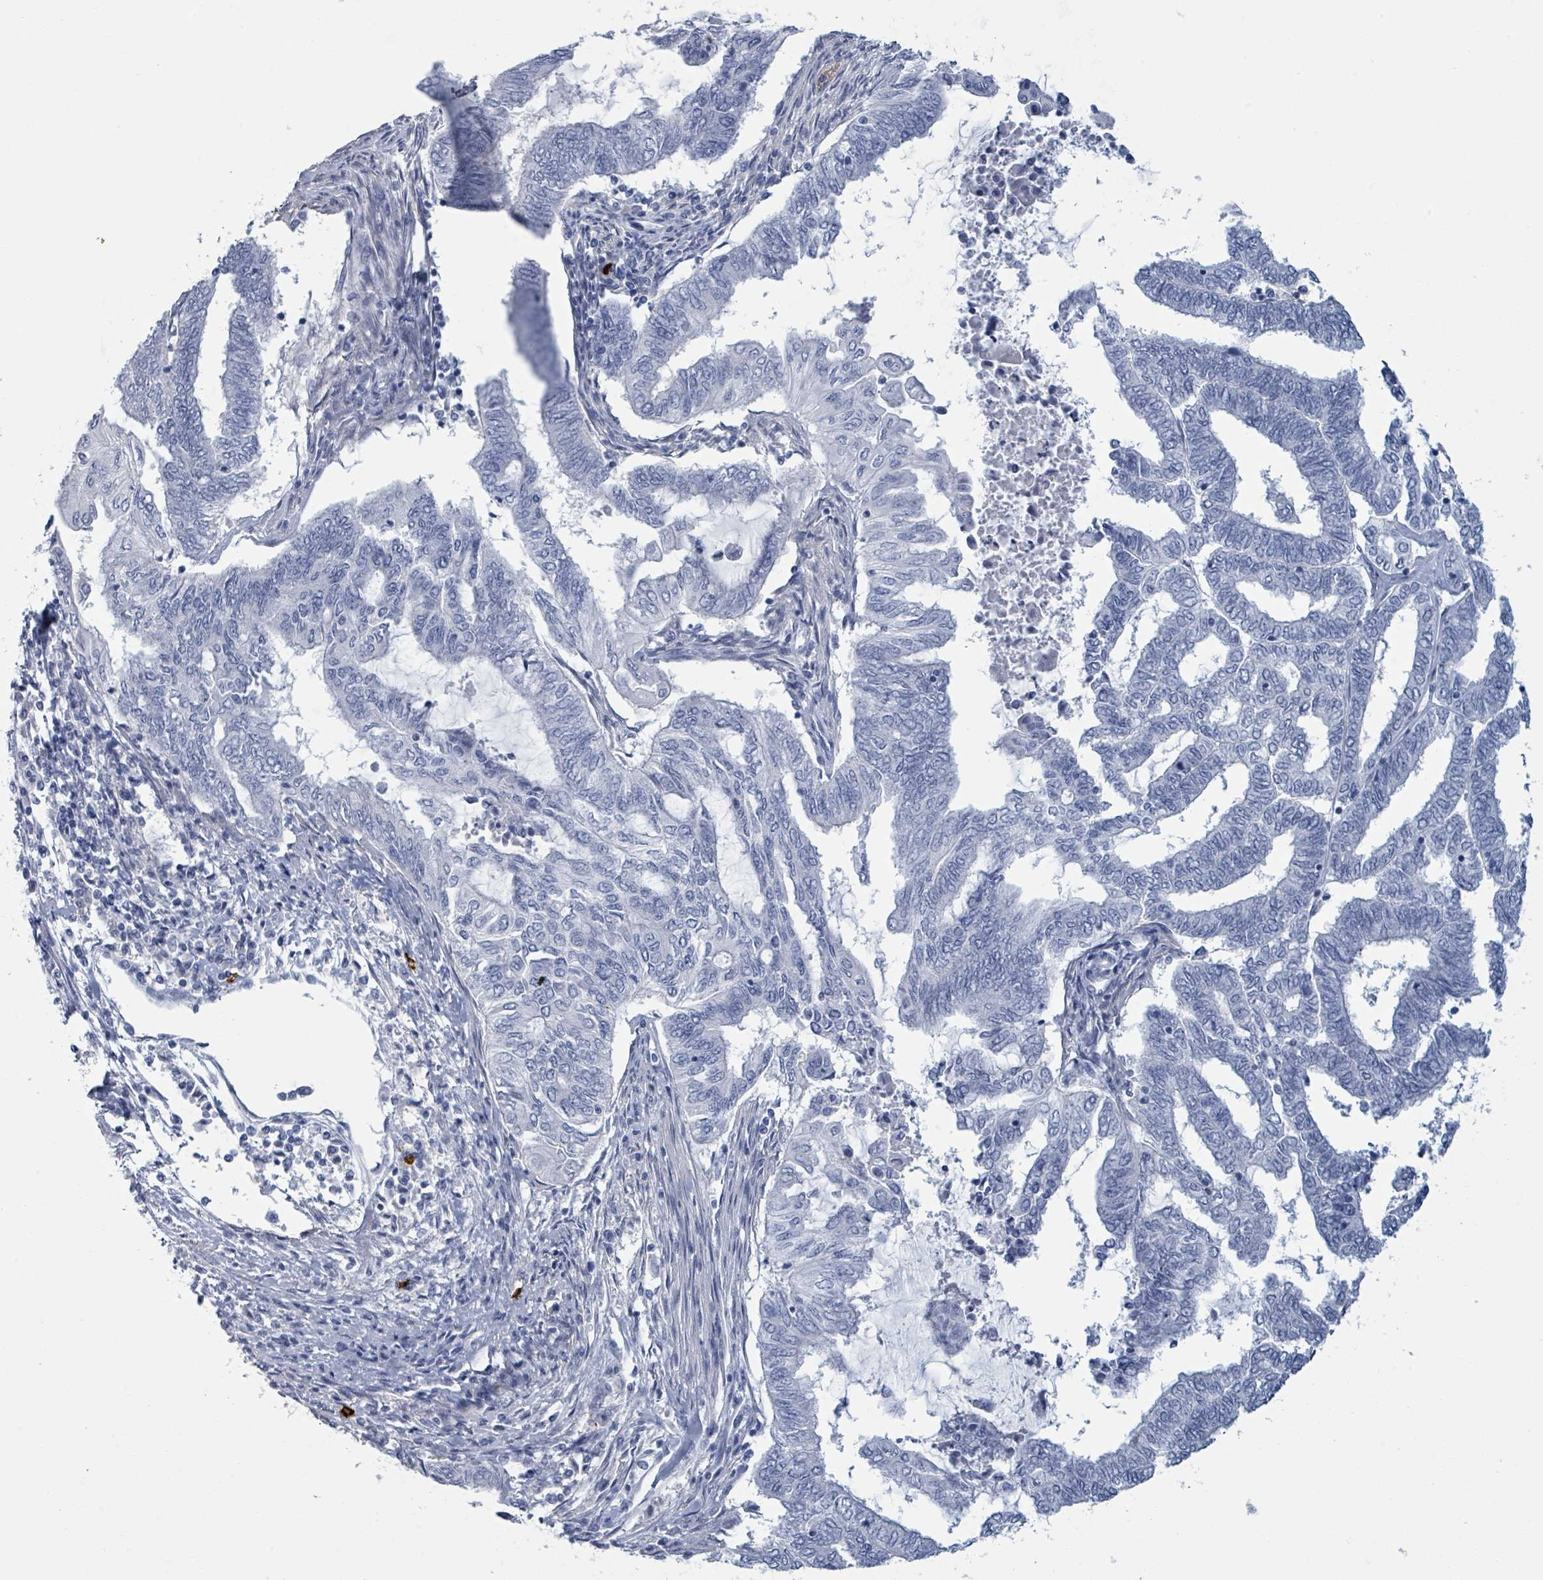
{"staining": {"intensity": "negative", "quantity": "none", "location": "none"}, "tissue": "endometrial cancer", "cell_type": "Tumor cells", "image_type": "cancer", "snomed": [{"axis": "morphology", "description": "Adenocarcinoma, NOS"}, {"axis": "topography", "description": "Uterus"}, {"axis": "topography", "description": "Endometrium"}], "caption": "IHC of endometrial cancer demonstrates no positivity in tumor cells. Brightfield microscopy of IHC stained with DAB (3,3'-diaminobenzidine) (brown) and hematoxylin (blue), captured at high magnification.", "gene": "VPS13D", "patient": {"sex": "female", "age": 70}}